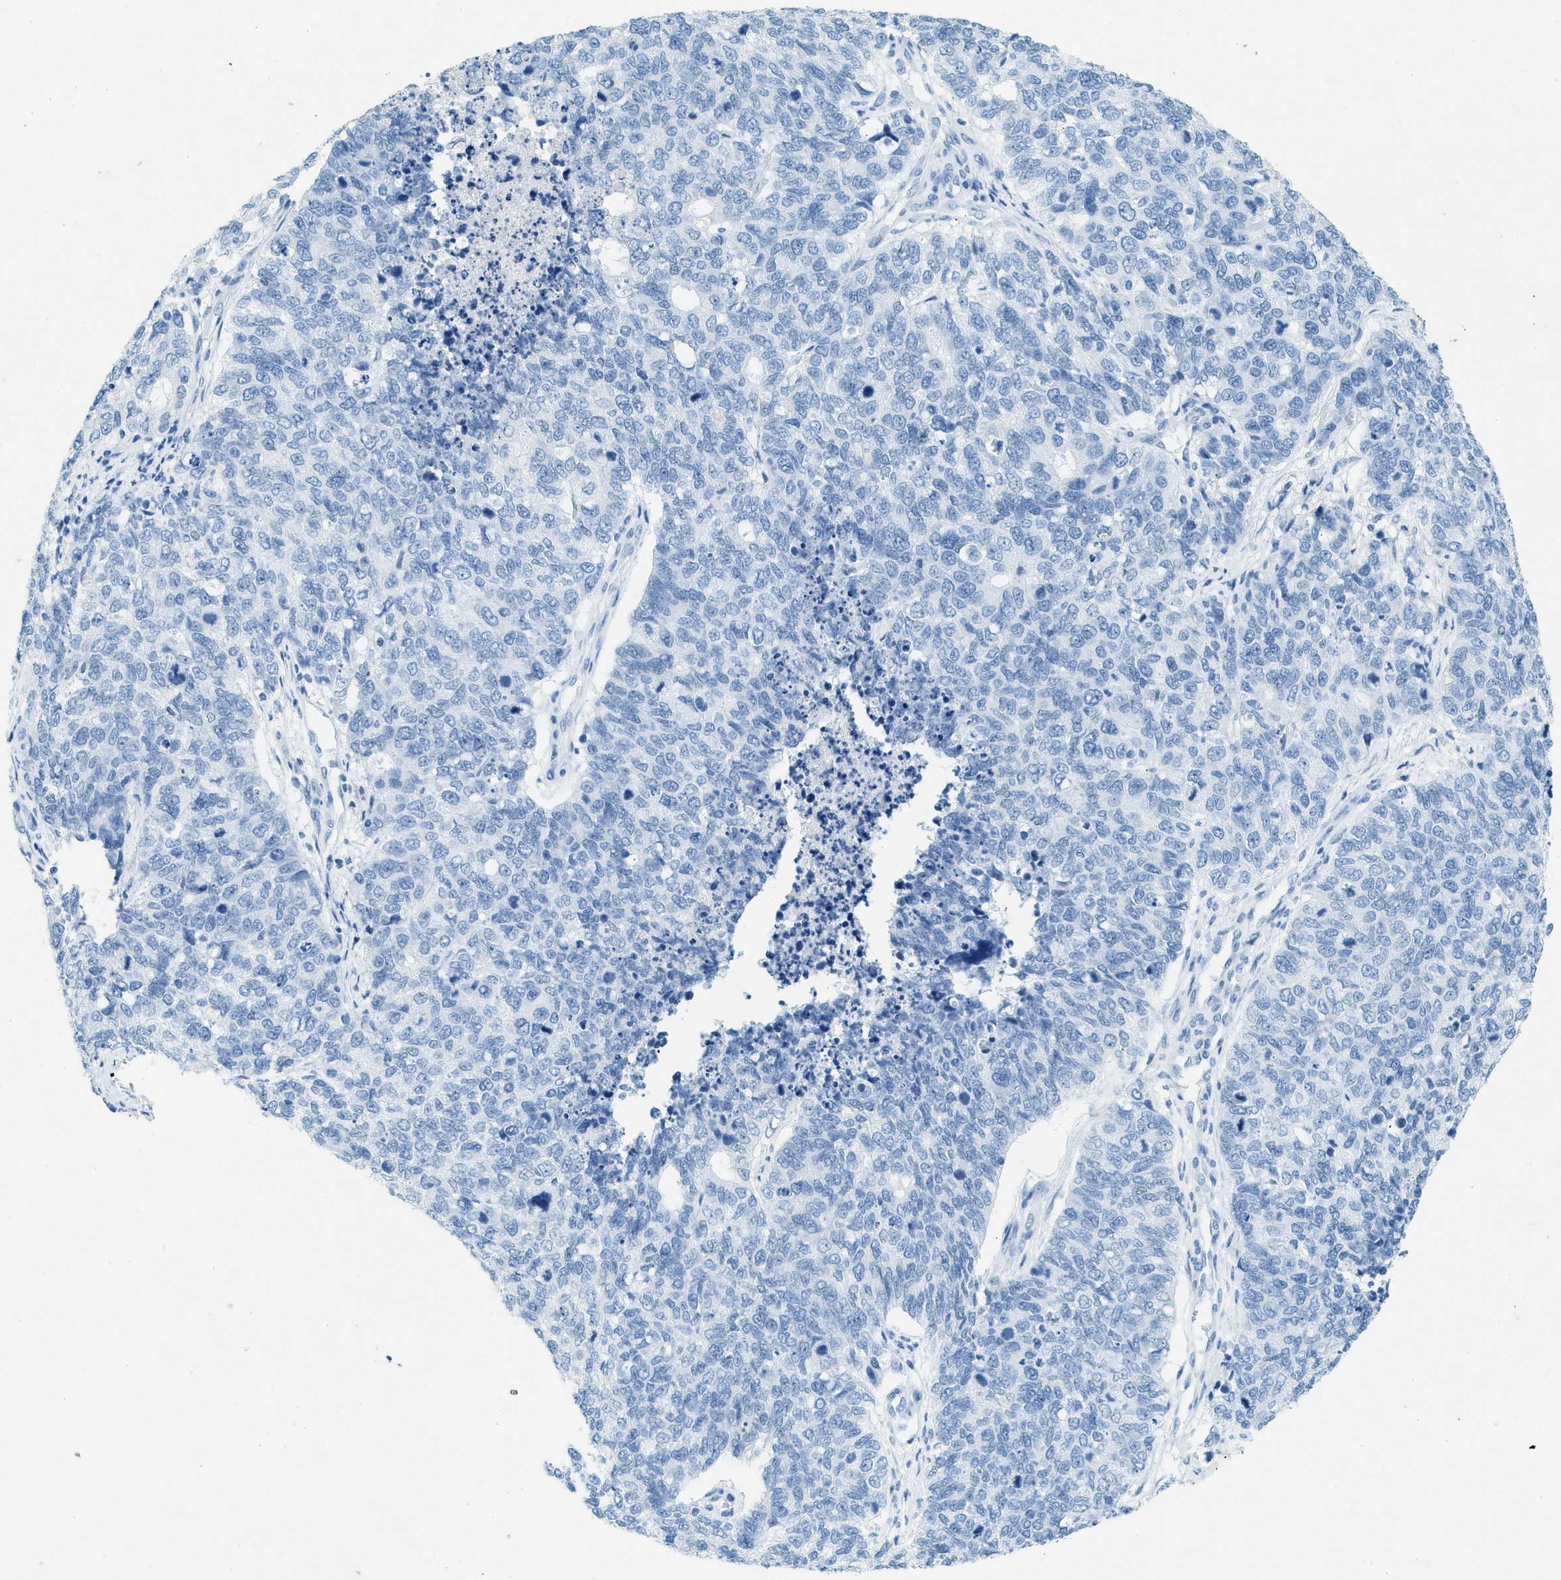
{"staining": {"intensity": "negative", "quantity": "none", "location": "none"}, "tissue": "cervical cancer", "cell_type": "Tumor cells", "image_type": "cancer", "snomed": [{"axis": "morphology", "description": "Squamous cell carcinoma, NOS"}, {"axis": "topography", "description": "Cervix"}], "caption": "DAB (3,3'-diaminobenzidine) immunohistochemical staining of cervical cancer (squamous cell carcinoma) demonstrates no significant positivity in tumor cells. Brightfield microscopy of immunohistochemistry (IHC) stained with DAB (3,3'-diaminobenzidine) (brown) and hematoxylin (blue), captured at high magnification.", "gene": "HHATL", "patient": {"sex": "female", "age": 63}}